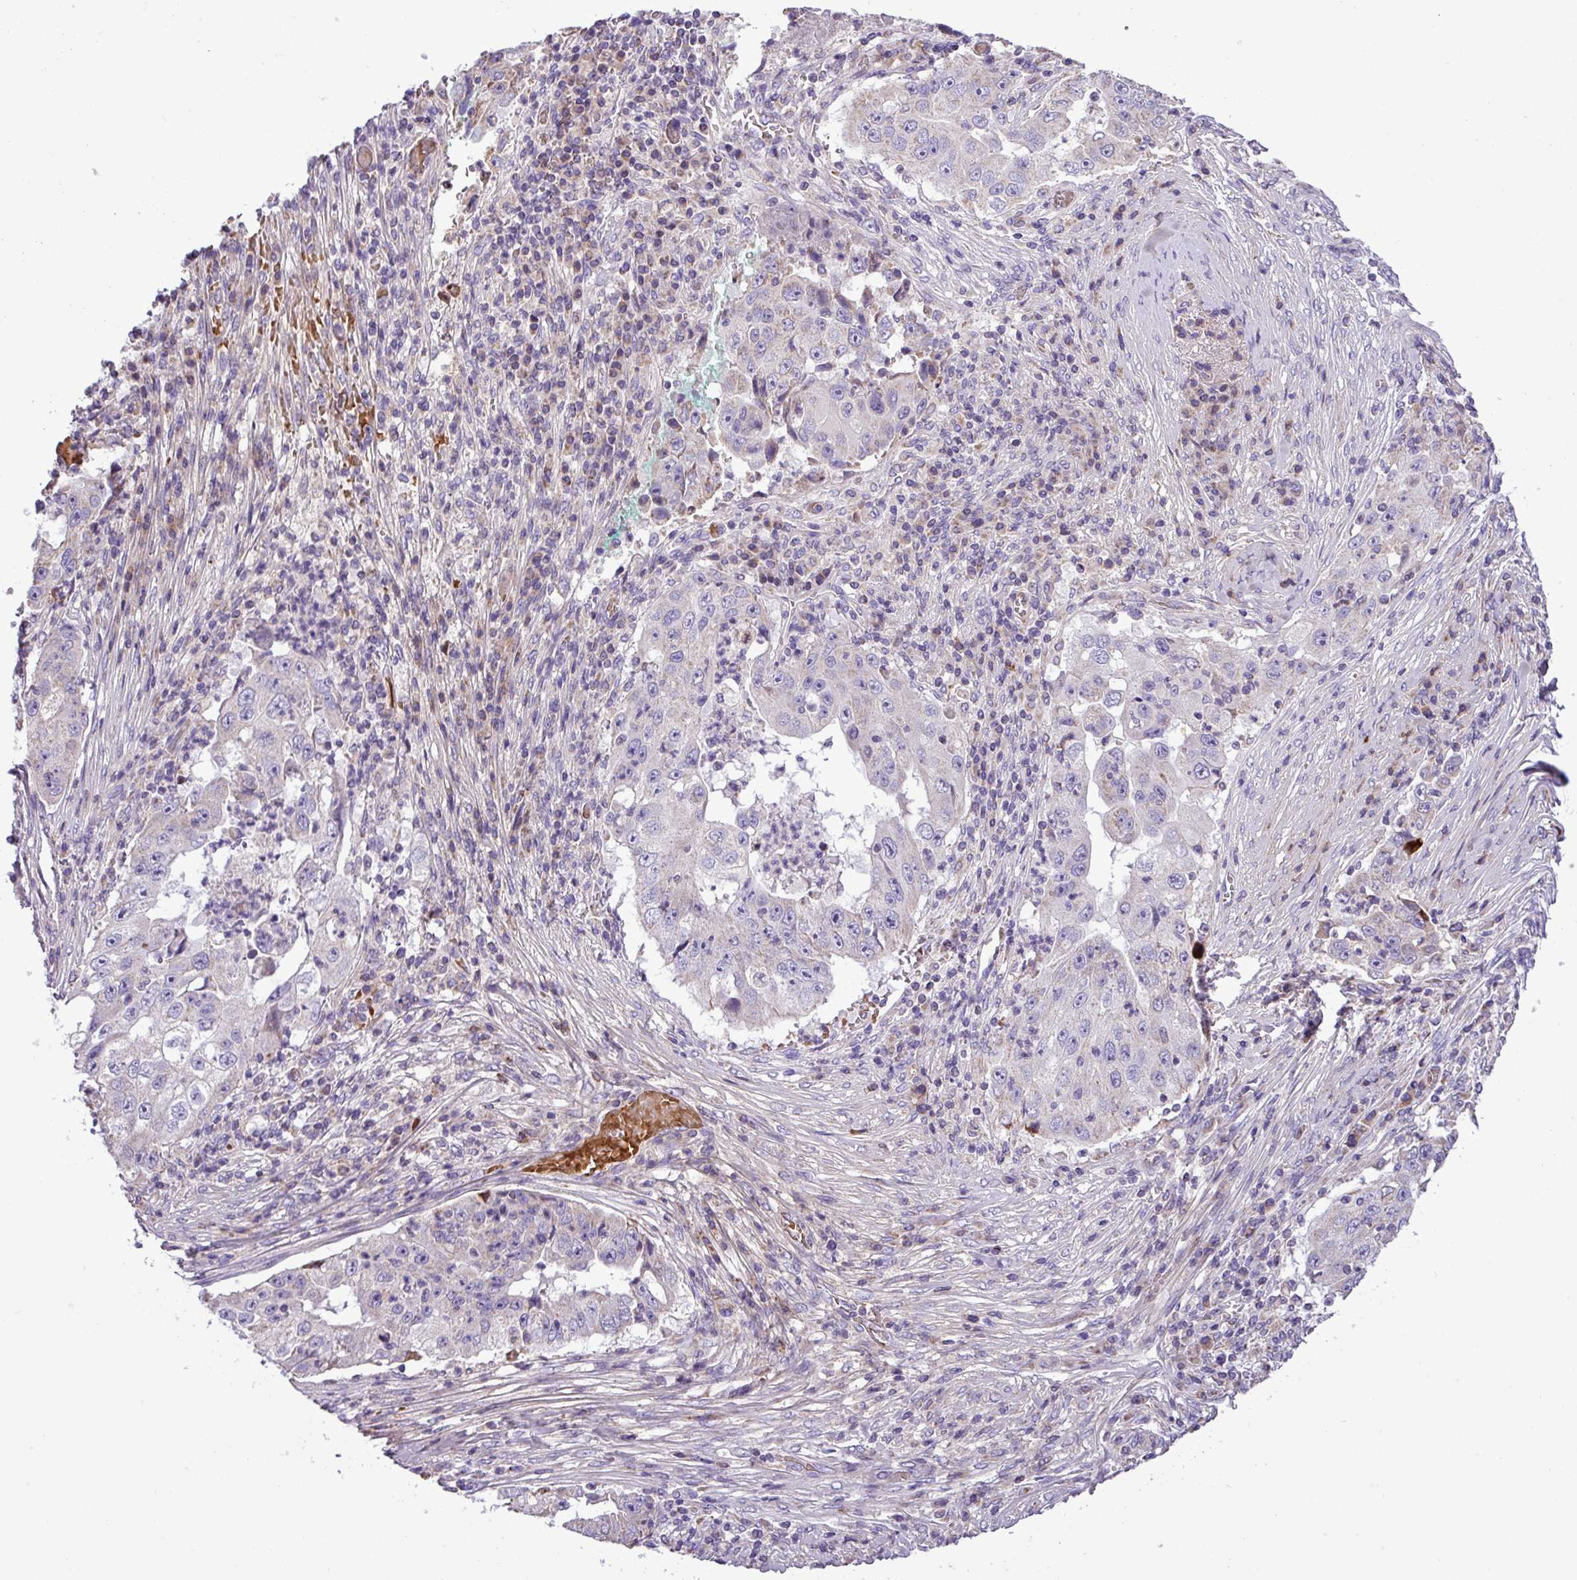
{"staining": {"intensity": "negative", "quantity": "none", "location": "none"}, "tissue": "lung cancer", "cell_type": "Tumor cells", "image_type": "cancer", "snomed": [{"axis": "morphology", "description": "Squamous cell carcinoma, NOS"}, {"axis": "topography", "description": "Lung"}], "caption": "The histopathology image reveals no staining of tumor cells in squamous cell carcinoma (lung).", "gene": "FAM183A", "patient": {"sex": "male", "age": 64}}